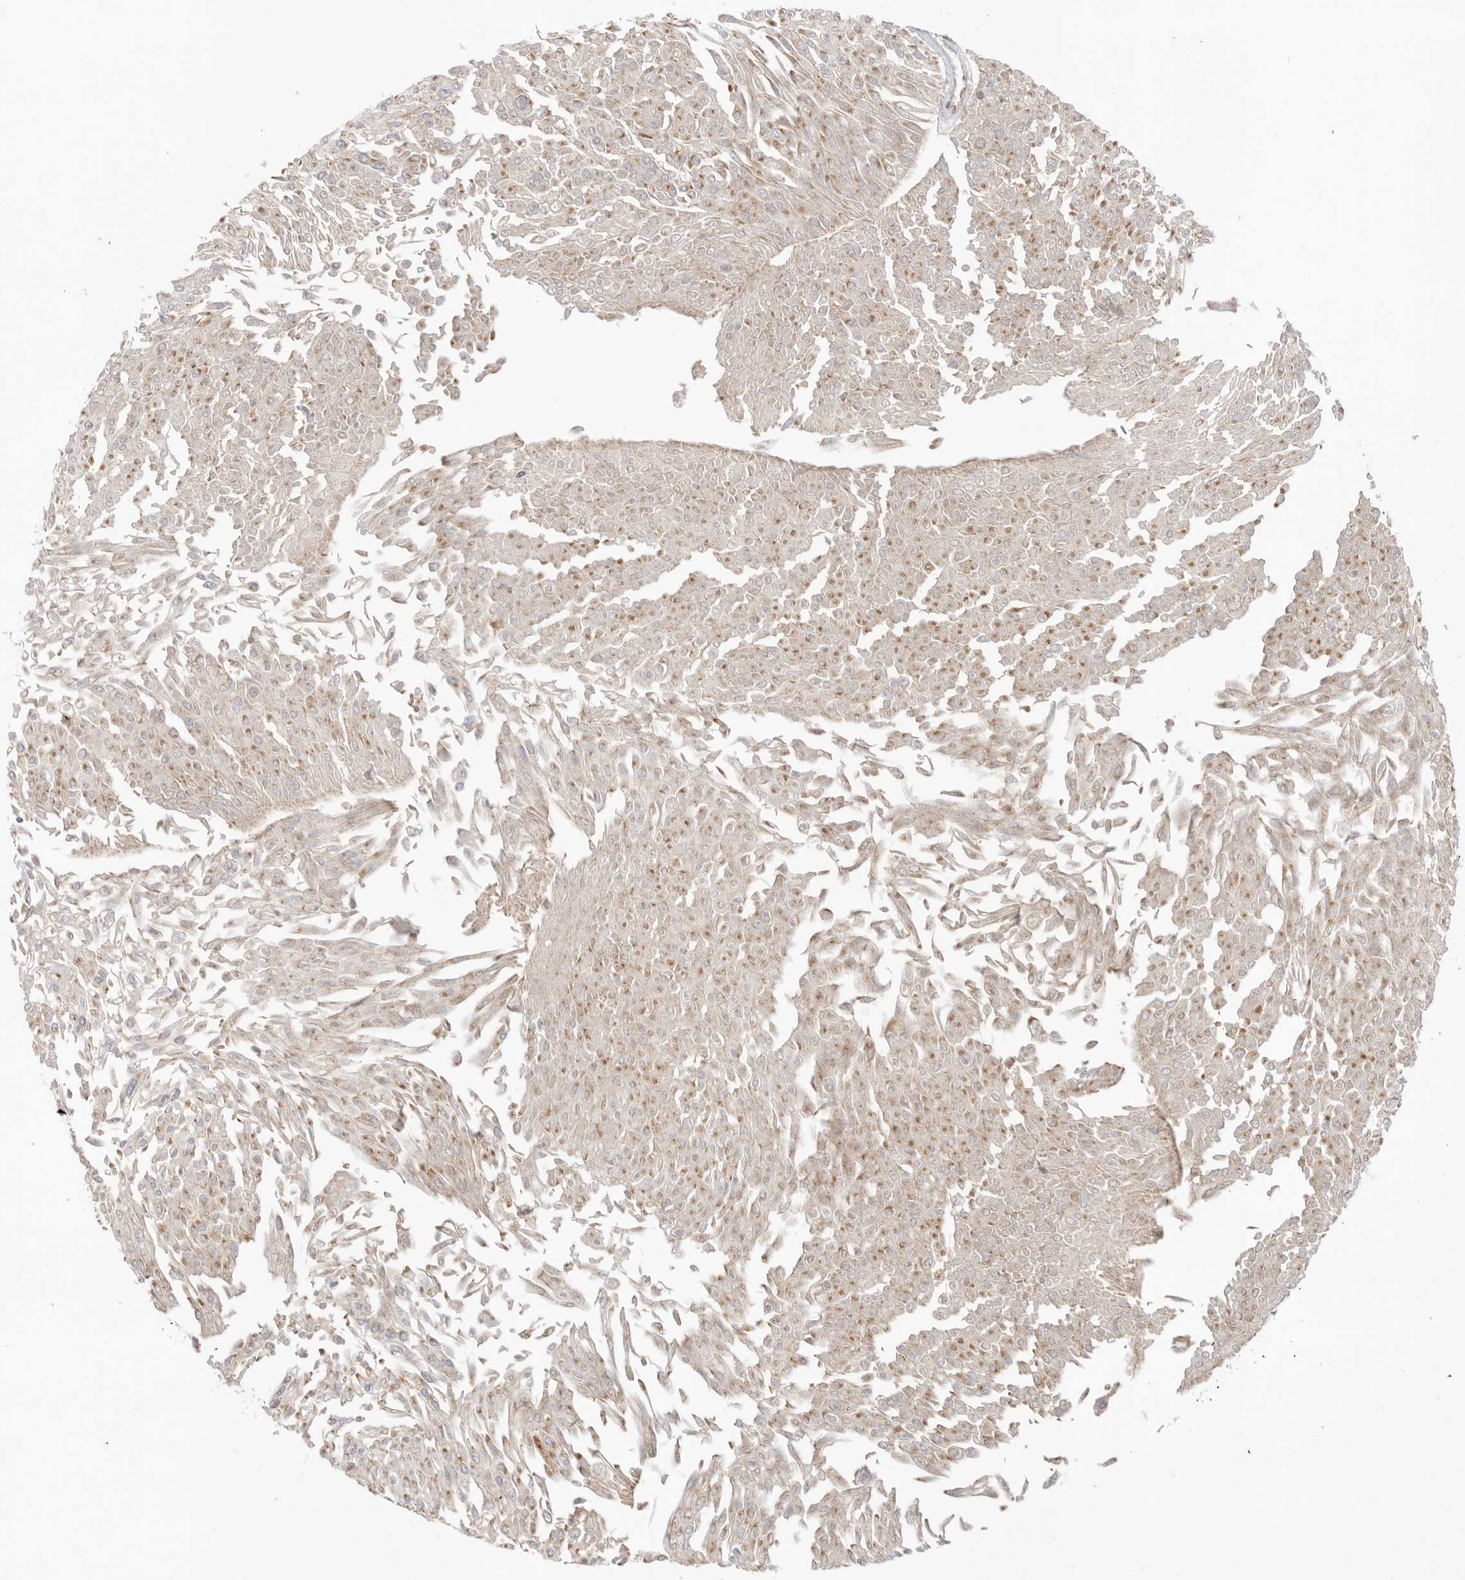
{"staining": {"intensity": "weak", "quantity": ">75%", "location": "cytoplasmic/membranous"}, "tissue": "urothelial cancer", "cell_type": "Tumor cells", "image_type": "cancer", "snomed": [{"axis": "morphology", "description": "Urothelial carcinoma, Low grade"}, {"axis": "topography", "description": "Urinary bladder"}], "caption": "Urothelial carcinoma (low-grade) stained with a protein marker reveals weak staining in tumor cells.", "gene": "GNE", "patient": {"sex": "male", "age": 67}}